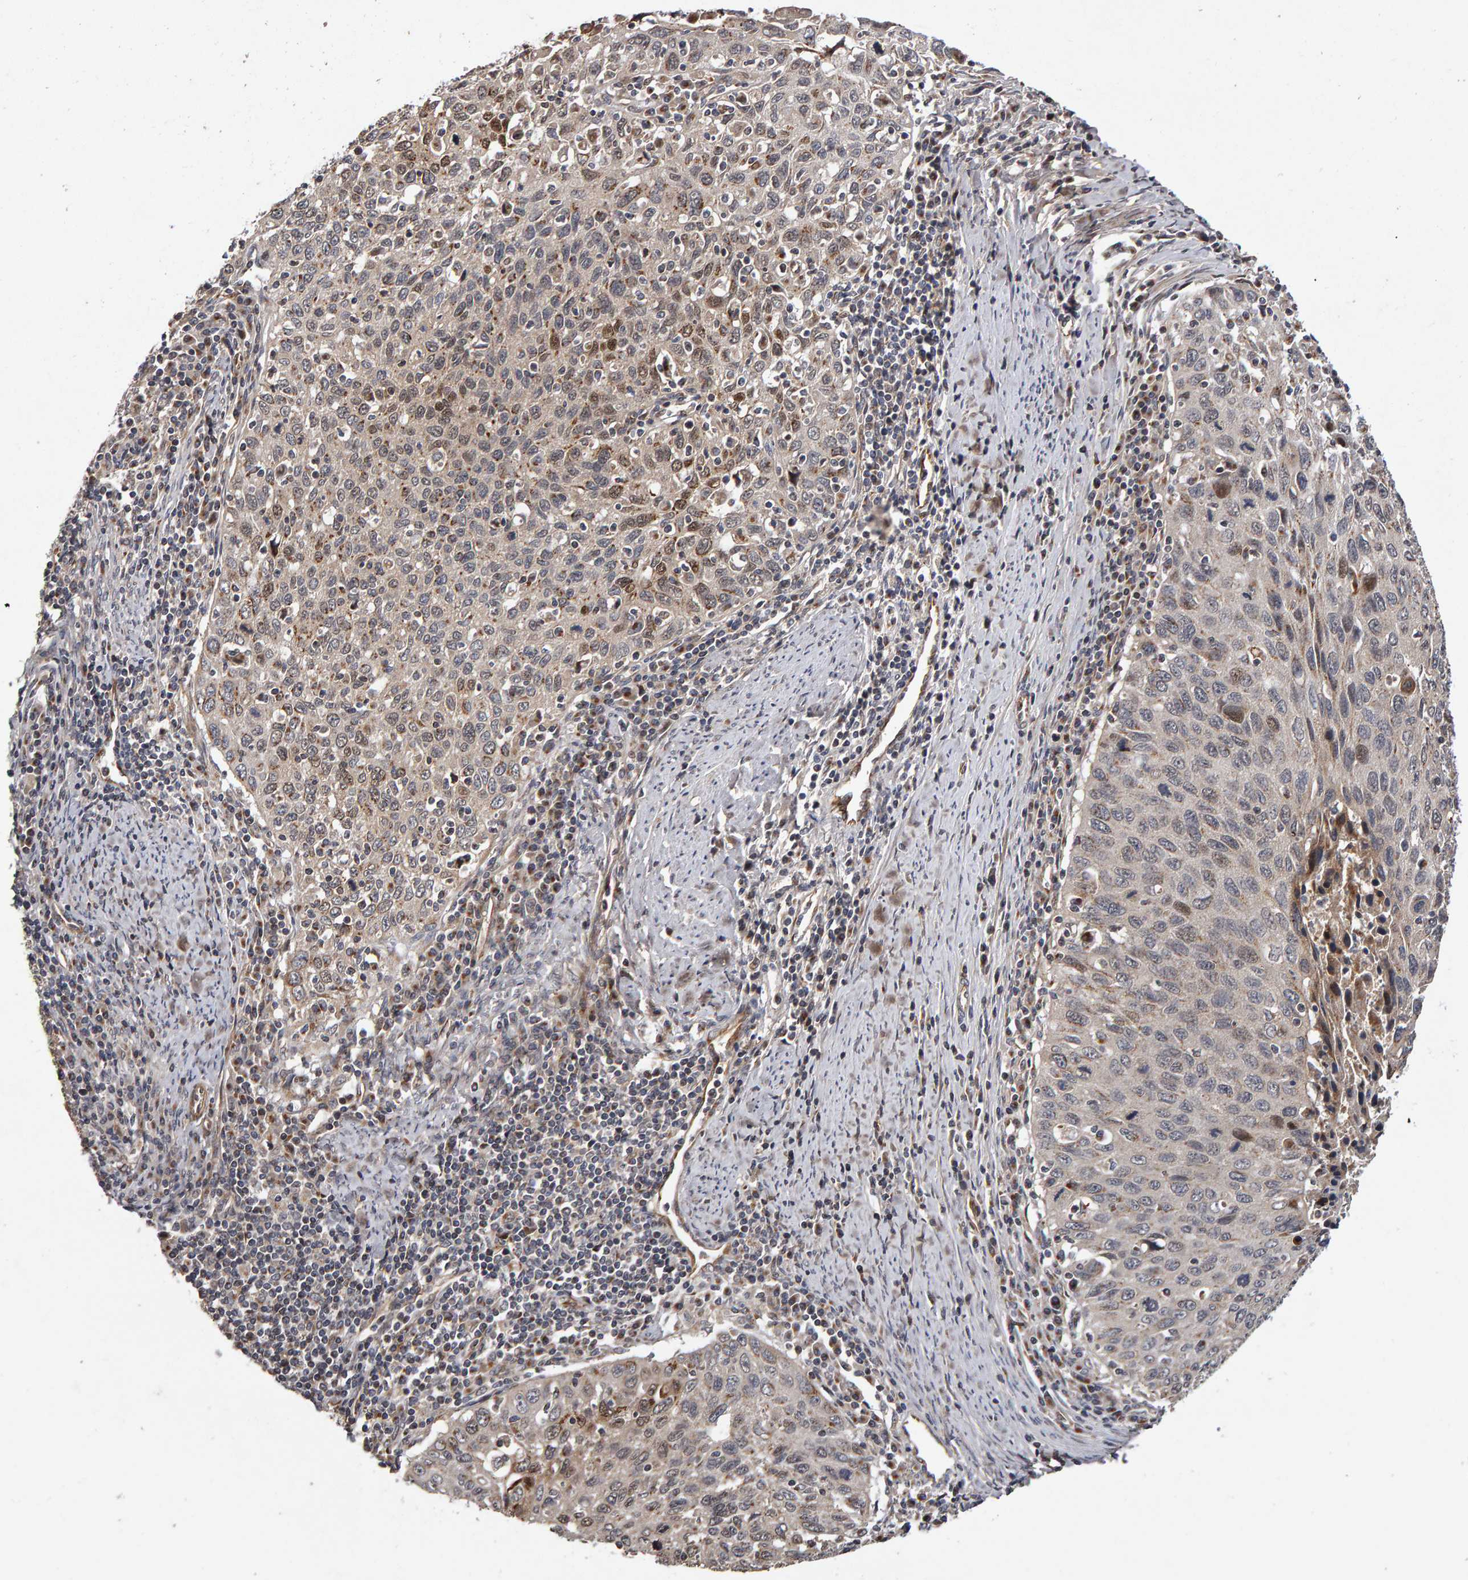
{"staining": {"intensity": "moderate", "quantity": "<25%", "location": "cytoplasmic/membranous,nuclear"}, "tissue": "cervical cancer", "cell_type": "Tumor cells", "image_type": "cancer", "snomed": [{"axis": "morphology", "description": "Squamous cell carcinoma, NOS"}, {"axis": "topography", "description": "Cervix"}], "caption": "Moderate cytoplasmic/membranous and nuclear protein expression is seen in approximately <25% of tumor cells in squamous cell carcinoma (cervical).", "gene": "CANT1", "patient": {"sex": "female", "age": 53}}